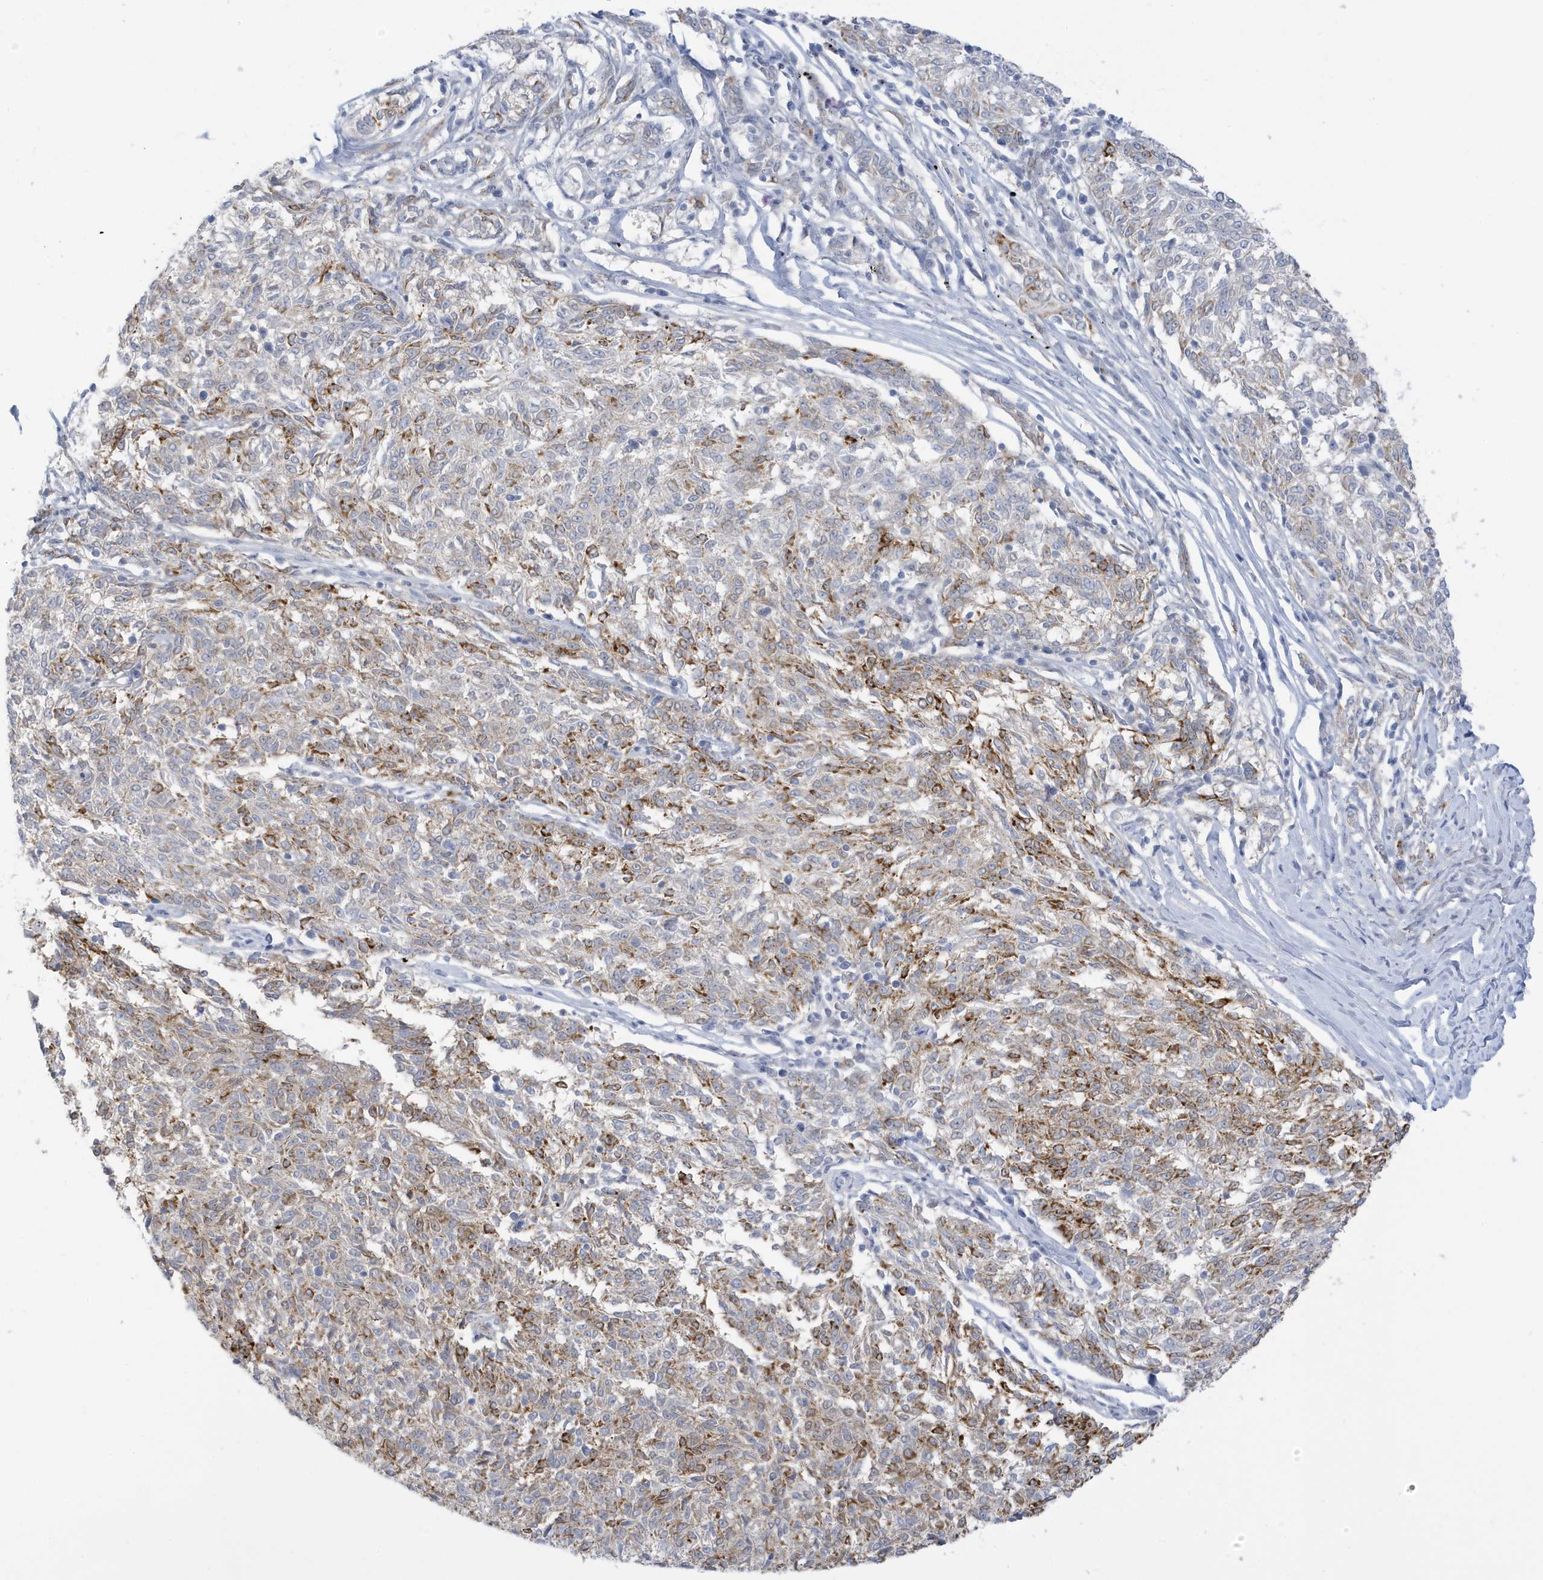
{"staining": {"intensity": "moderate", "quantity": "25%-75%", "location": "cytoplasmic/membranous"}, "tissue": "melanoma", "cell_type": "Tumor cells", "image_type": "cancer", "snomed": [{"axis": "morphology", "description": "Malignant melanoma, NOS"}, {"axis": "topography", "description": "Skin"}], "caption": "A medium amount of moderate cytoplasmic/membranous expression is appreciated in about 25%-75% of tumor cells in malignant melanoma tissue. (DAB (3,3'-diaminobenzidine) = brown stain, brightfield microscopy at high magnification).", "gene": "PERM1", "patient": {"sex": "female", "age": 72}}